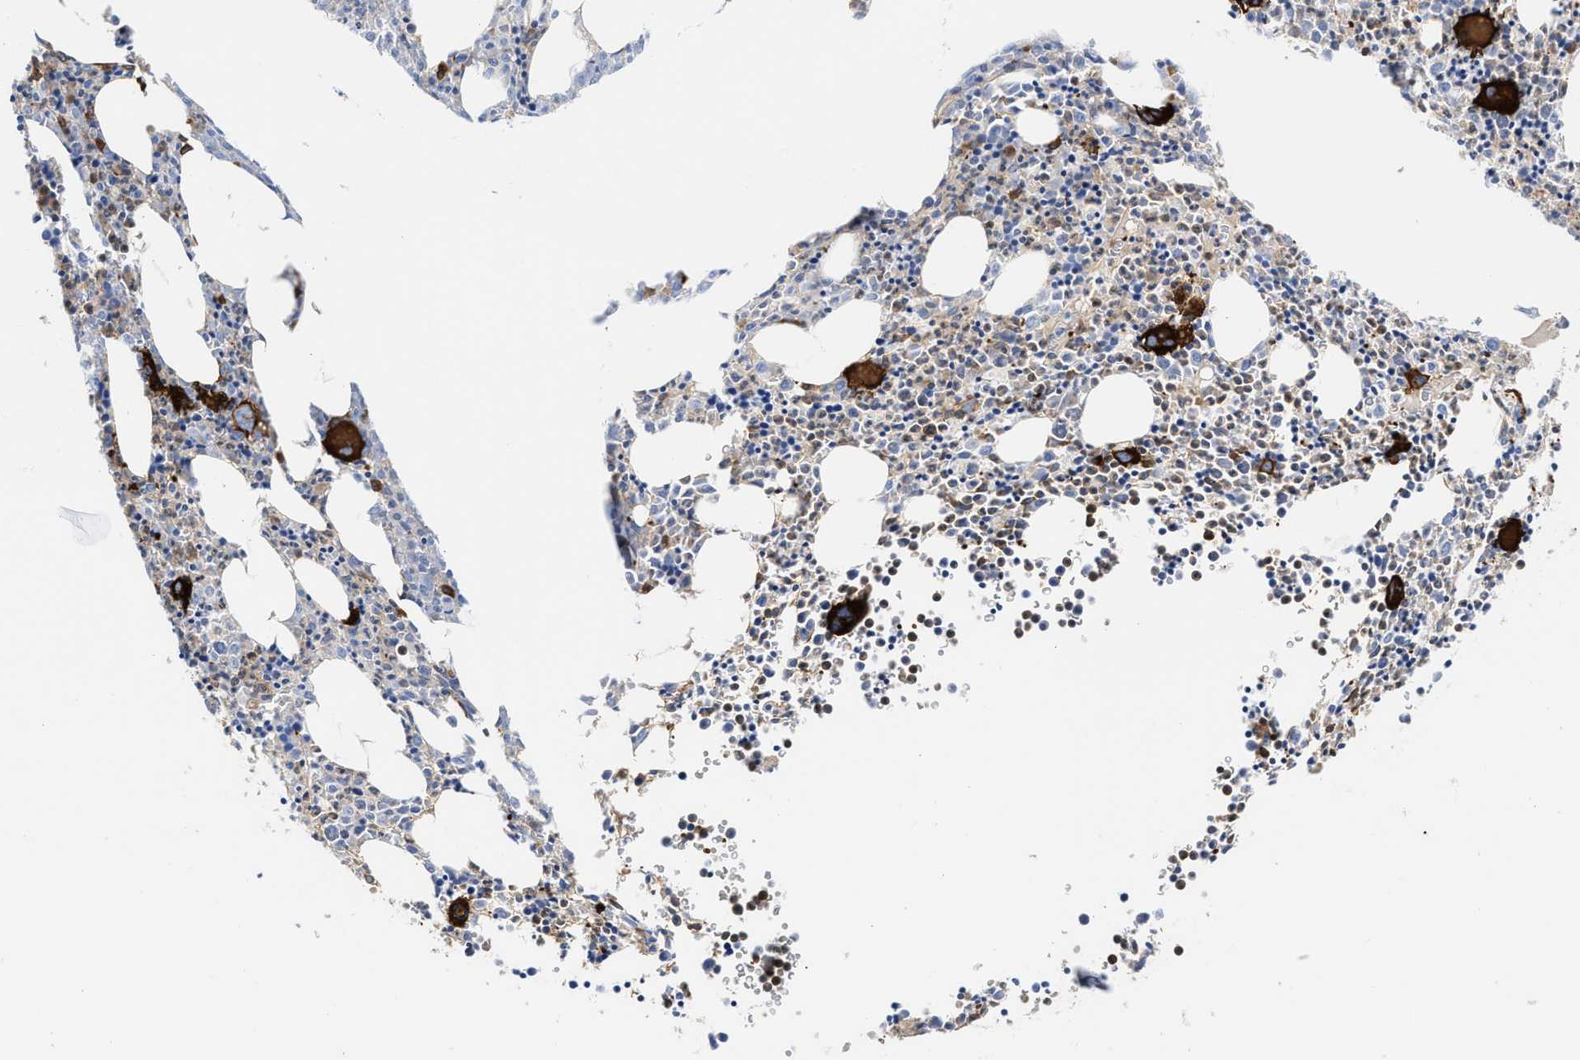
{"staining": {"intensity": "strong", "quantity": "<25%", "location": "cytoplasmic/membranous"}, "tissue": "bone marrow", "cell_type": "Hematopoietic cells", "image_type": "normal", "snomed": [{"axis": "morphology", "description": "Normal tissue, NOS"}, {"axis": "morphology", "description": "Inflammation, NOS"}, {"axis": "topography", "description": "Bone marrow"}], "caption": "Brown immunohistochemical staining in benign bone marrow shows strong cytoplasmic/membranous expression in approximately <25% of hematopoietic cells.", "gene": "HS3ST5", "patient": {"sex": "male", "age": 31}}